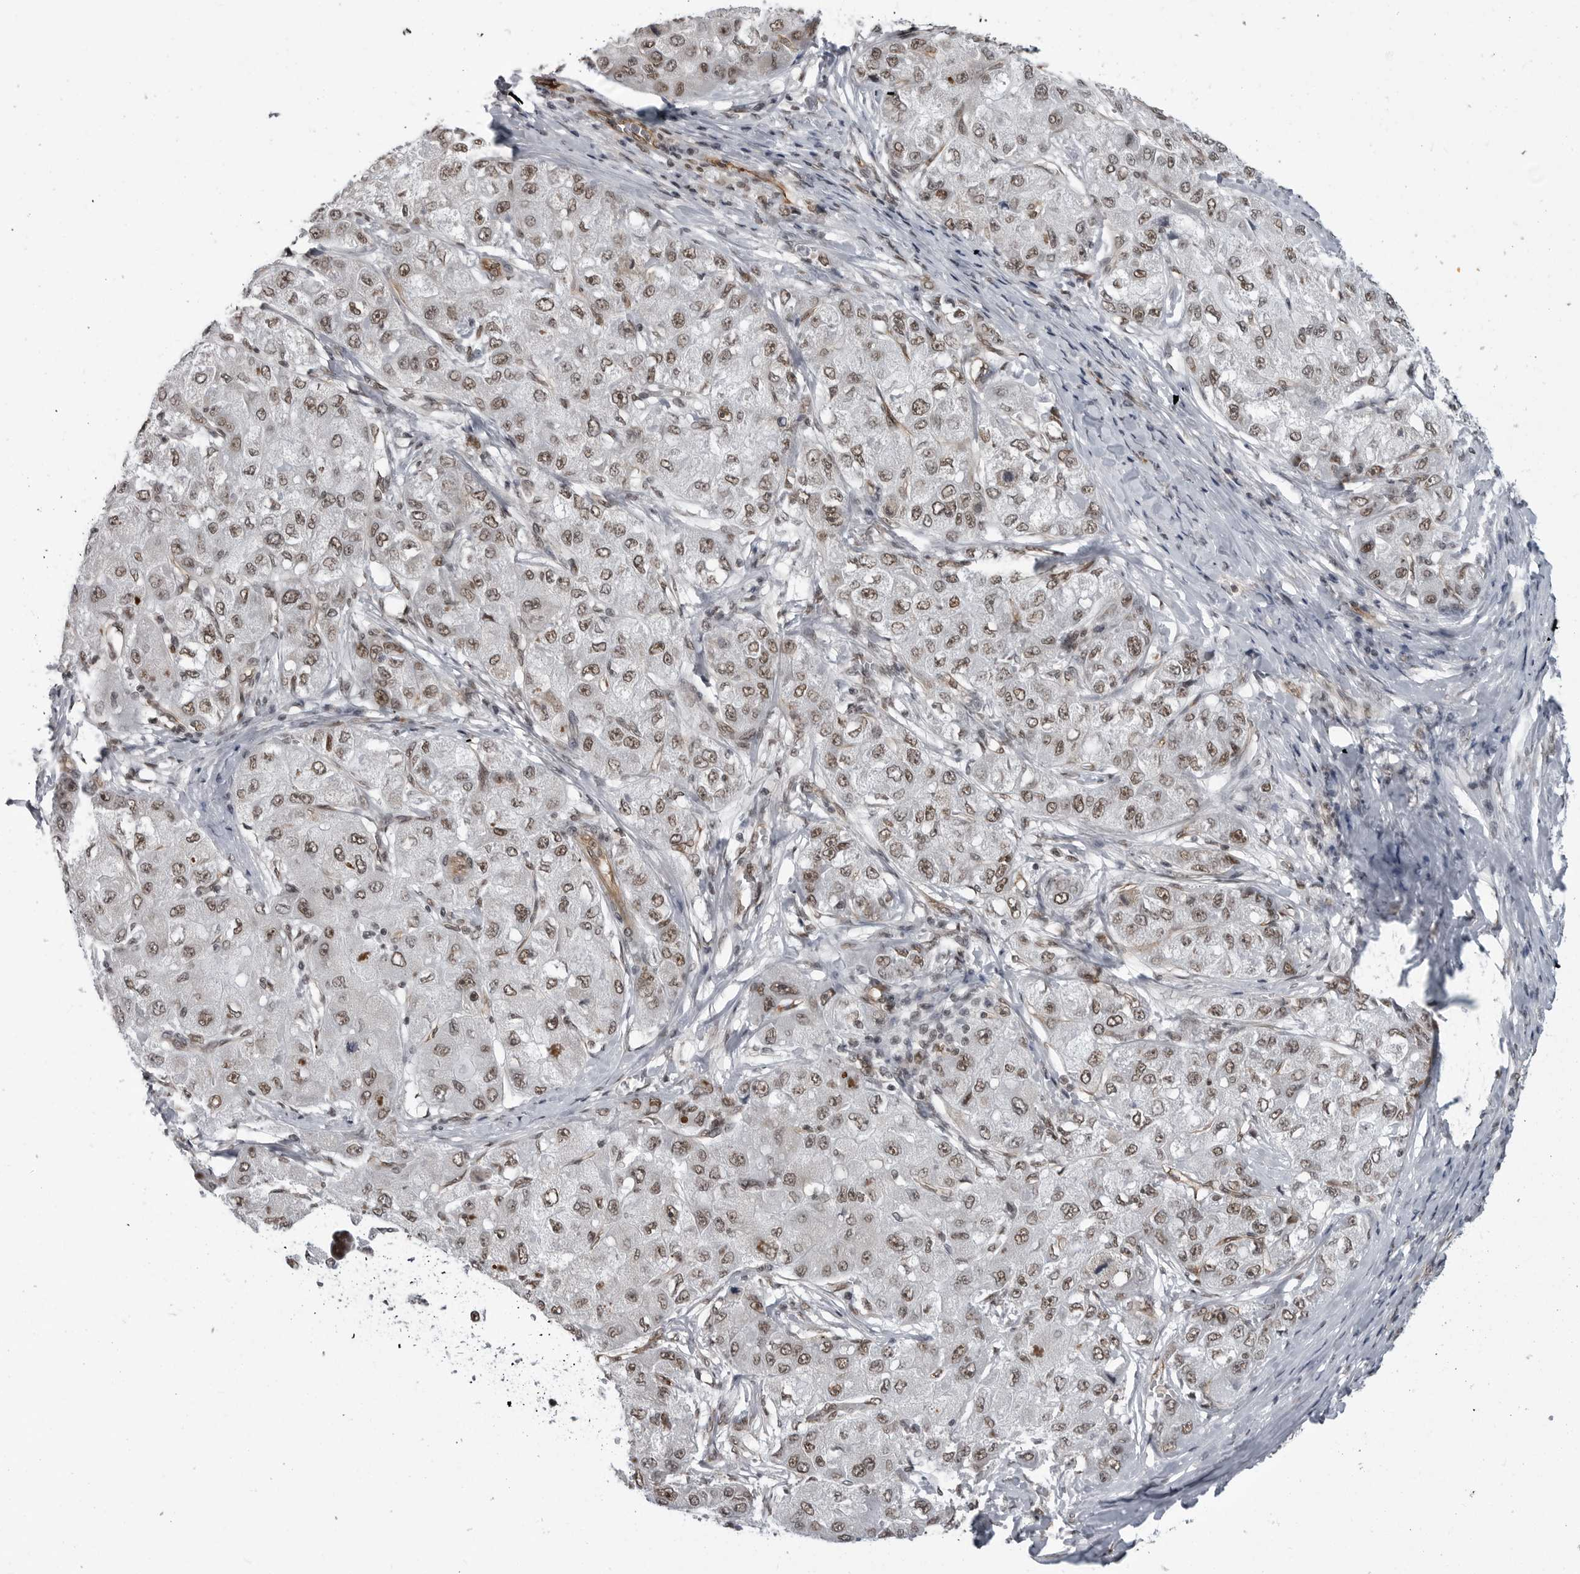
{"staining": {"intensity": "moderate", "quantity": ">75%", "location": "nuclear"}, "tissue": "liver cancer", "cell_type": "Tumor cells", "image_type": "cancer", "snomed": [{"axis": "morphology", "description": "Carcinoma, Hepatocellular, NOS"}, {"axis": "topography", "description": "Liver"}], "caption": "Liver cancer (hepatocellular carcinoma) tissue reveals moderate nuclear expression in about >75% of tumor cells (DAB IHC with brightfield microscopy, high magnification).", "gene": "RNF26", "patient": {"sex": "male", "age": 80}}